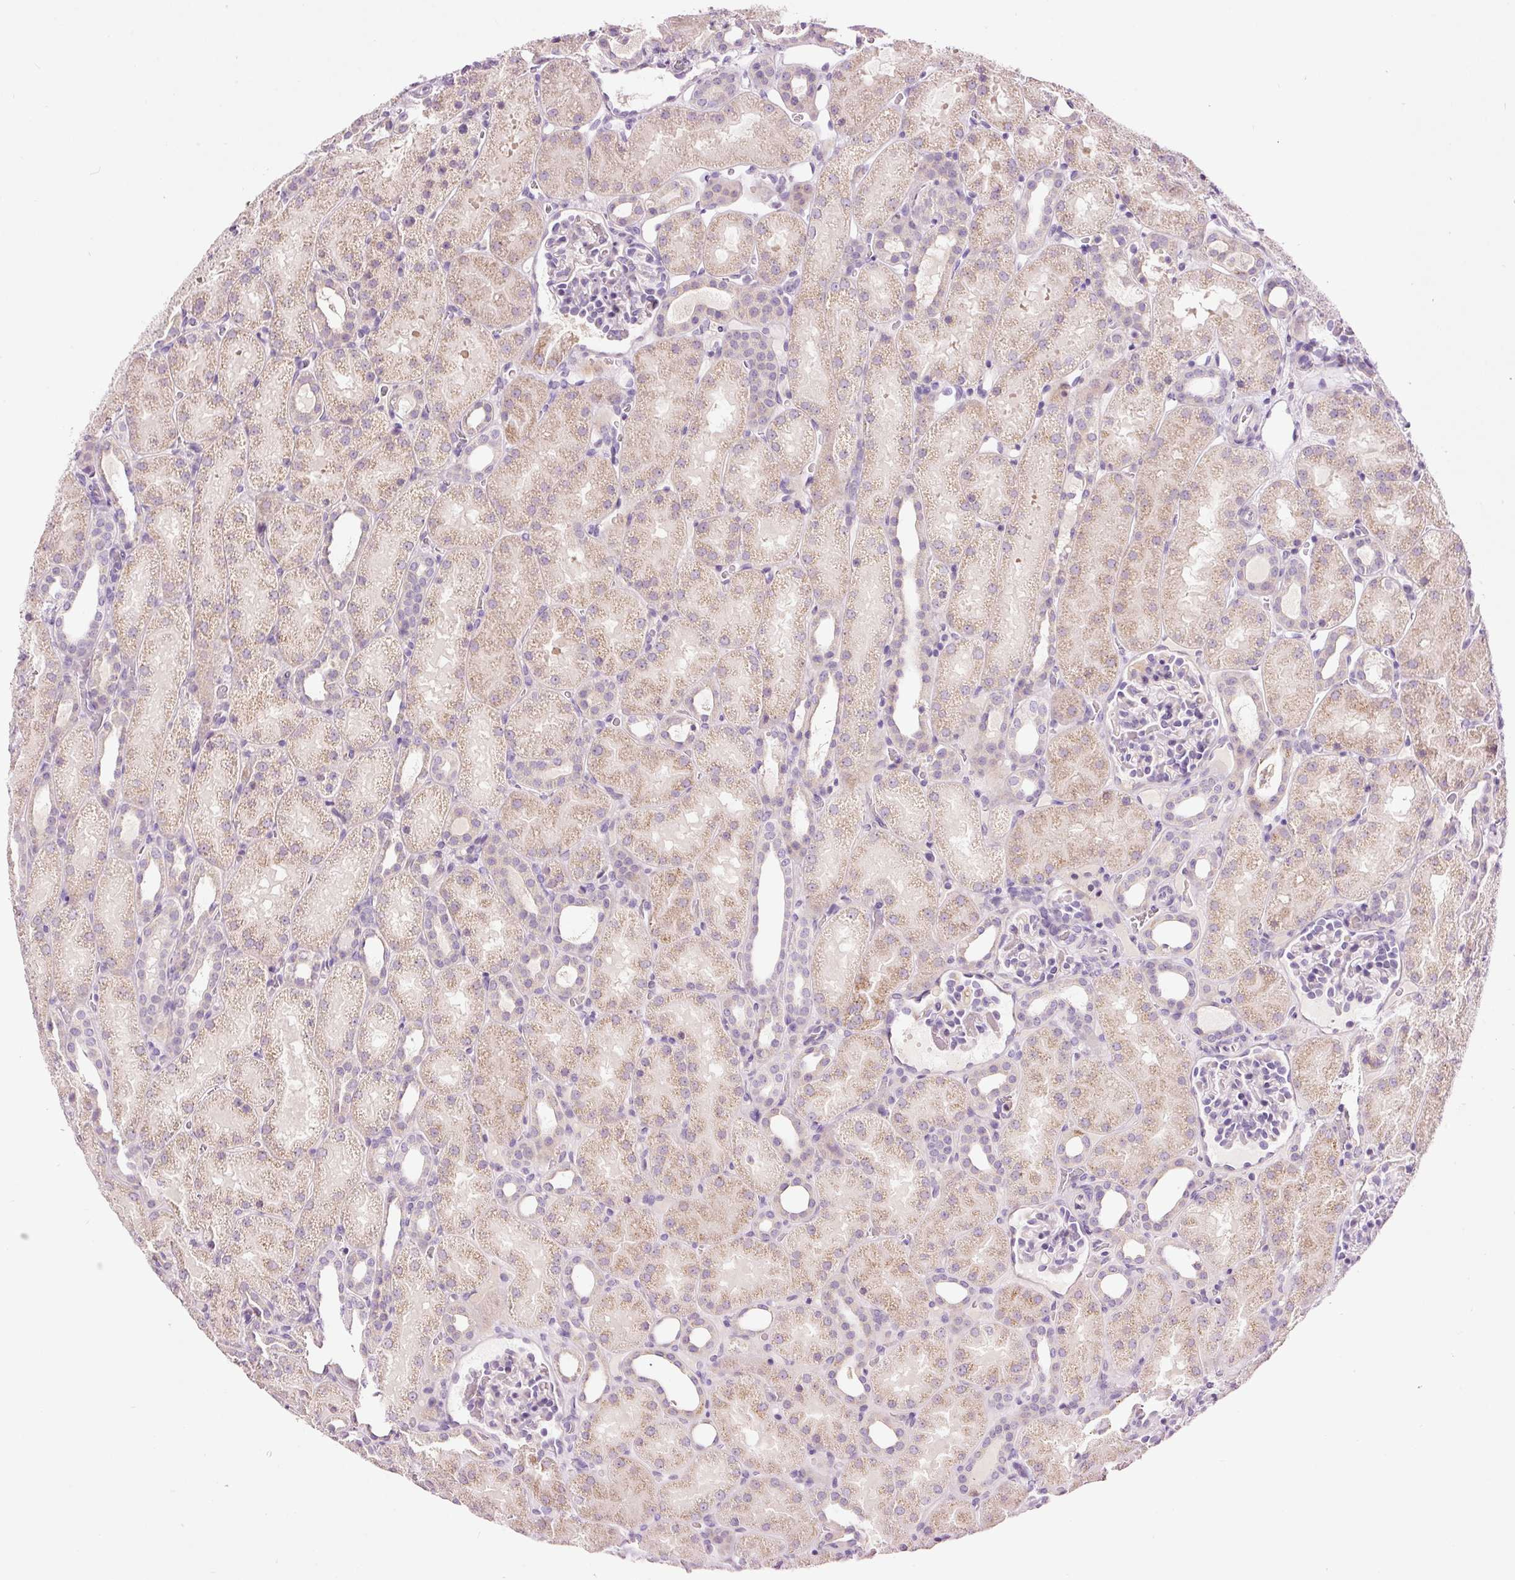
{"staining": {"intensity": "weak", "quantity": "<25%", "location": "cytoplasmic/membranous"}, "tissue": "kidney", "cell_type": "Cells in glomeruli", "image_type": "normal", "snomed": [{"axis": "morphology", "description": "Normal tissue, NOS"}, {"axis": "topography", "description": "Kidney"}], "caption": "Benign kidney was stained to show a protein in brown. There is no significant staining in cells in glomeruli. Brightfield microscopy of IHC stained with DAB (3,3'-diaminobenzidine) (brown) and hematoxylin (blue), captured at high magnification.", "gene": "RSPO2", "patient": {"sex": "male", "age": 2}}